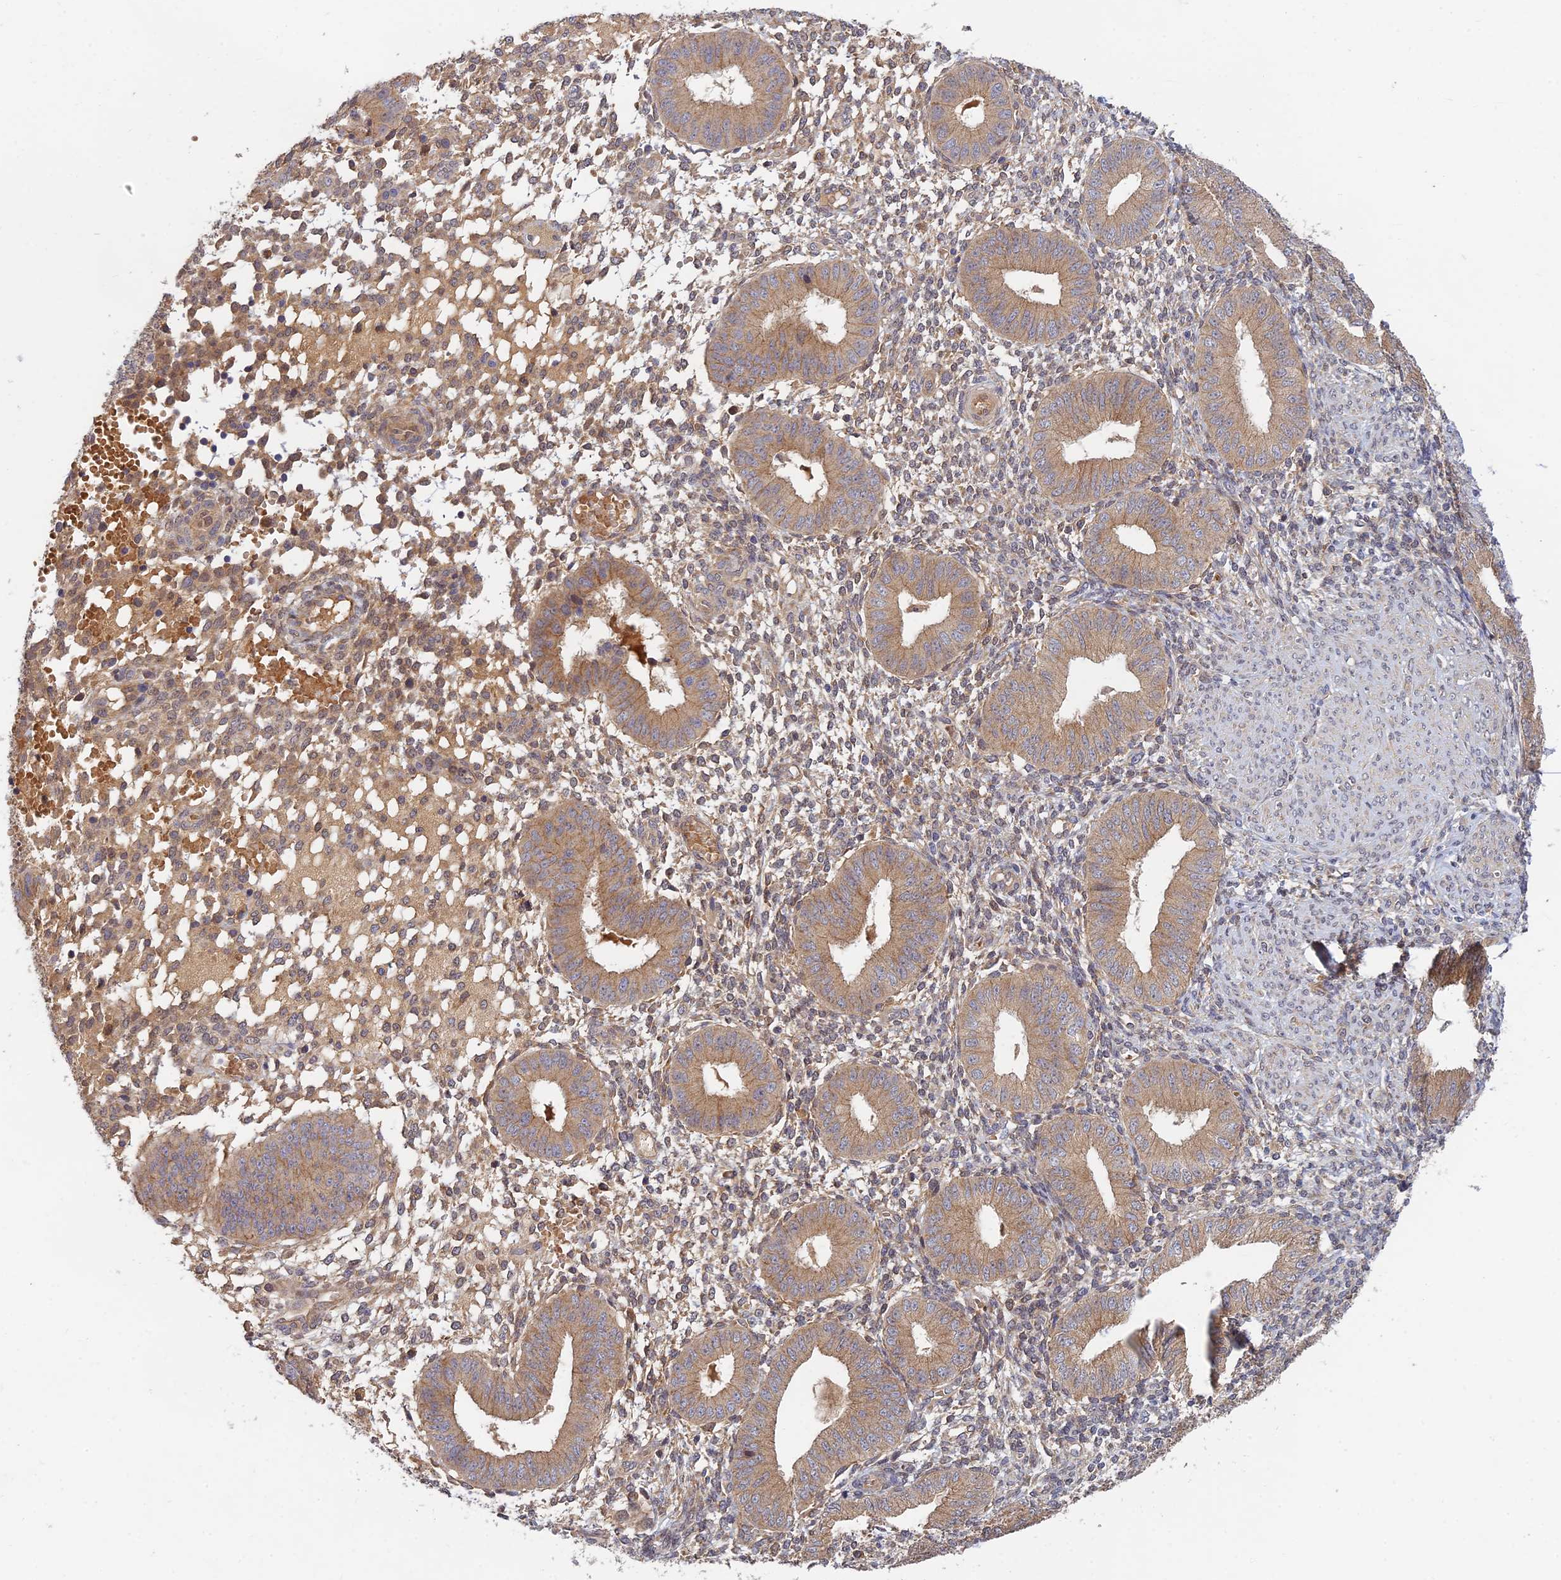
{"staining": {"intensity": "moderate", "quantity": "<25%", "location": "cytoplasmic/membranous"}, "tissue": "endometrium", "cell_type": "Cells in endometrial stroma", "image_type": "normal", "snomed": [{"axis": "morphology", "description": "Normal tissue, NOS"}, {"axis": "topography", "description": "Endometrium"}], "caption": "Approximately <25% of cells in endometrial stroma in normal human endometrium show moderate cytoplasmic/membranous protein positivity as visualized by brown immunohistochemical staining.", "gene": "FAM151B", "patient": {"sex": "female", "age": 49}}